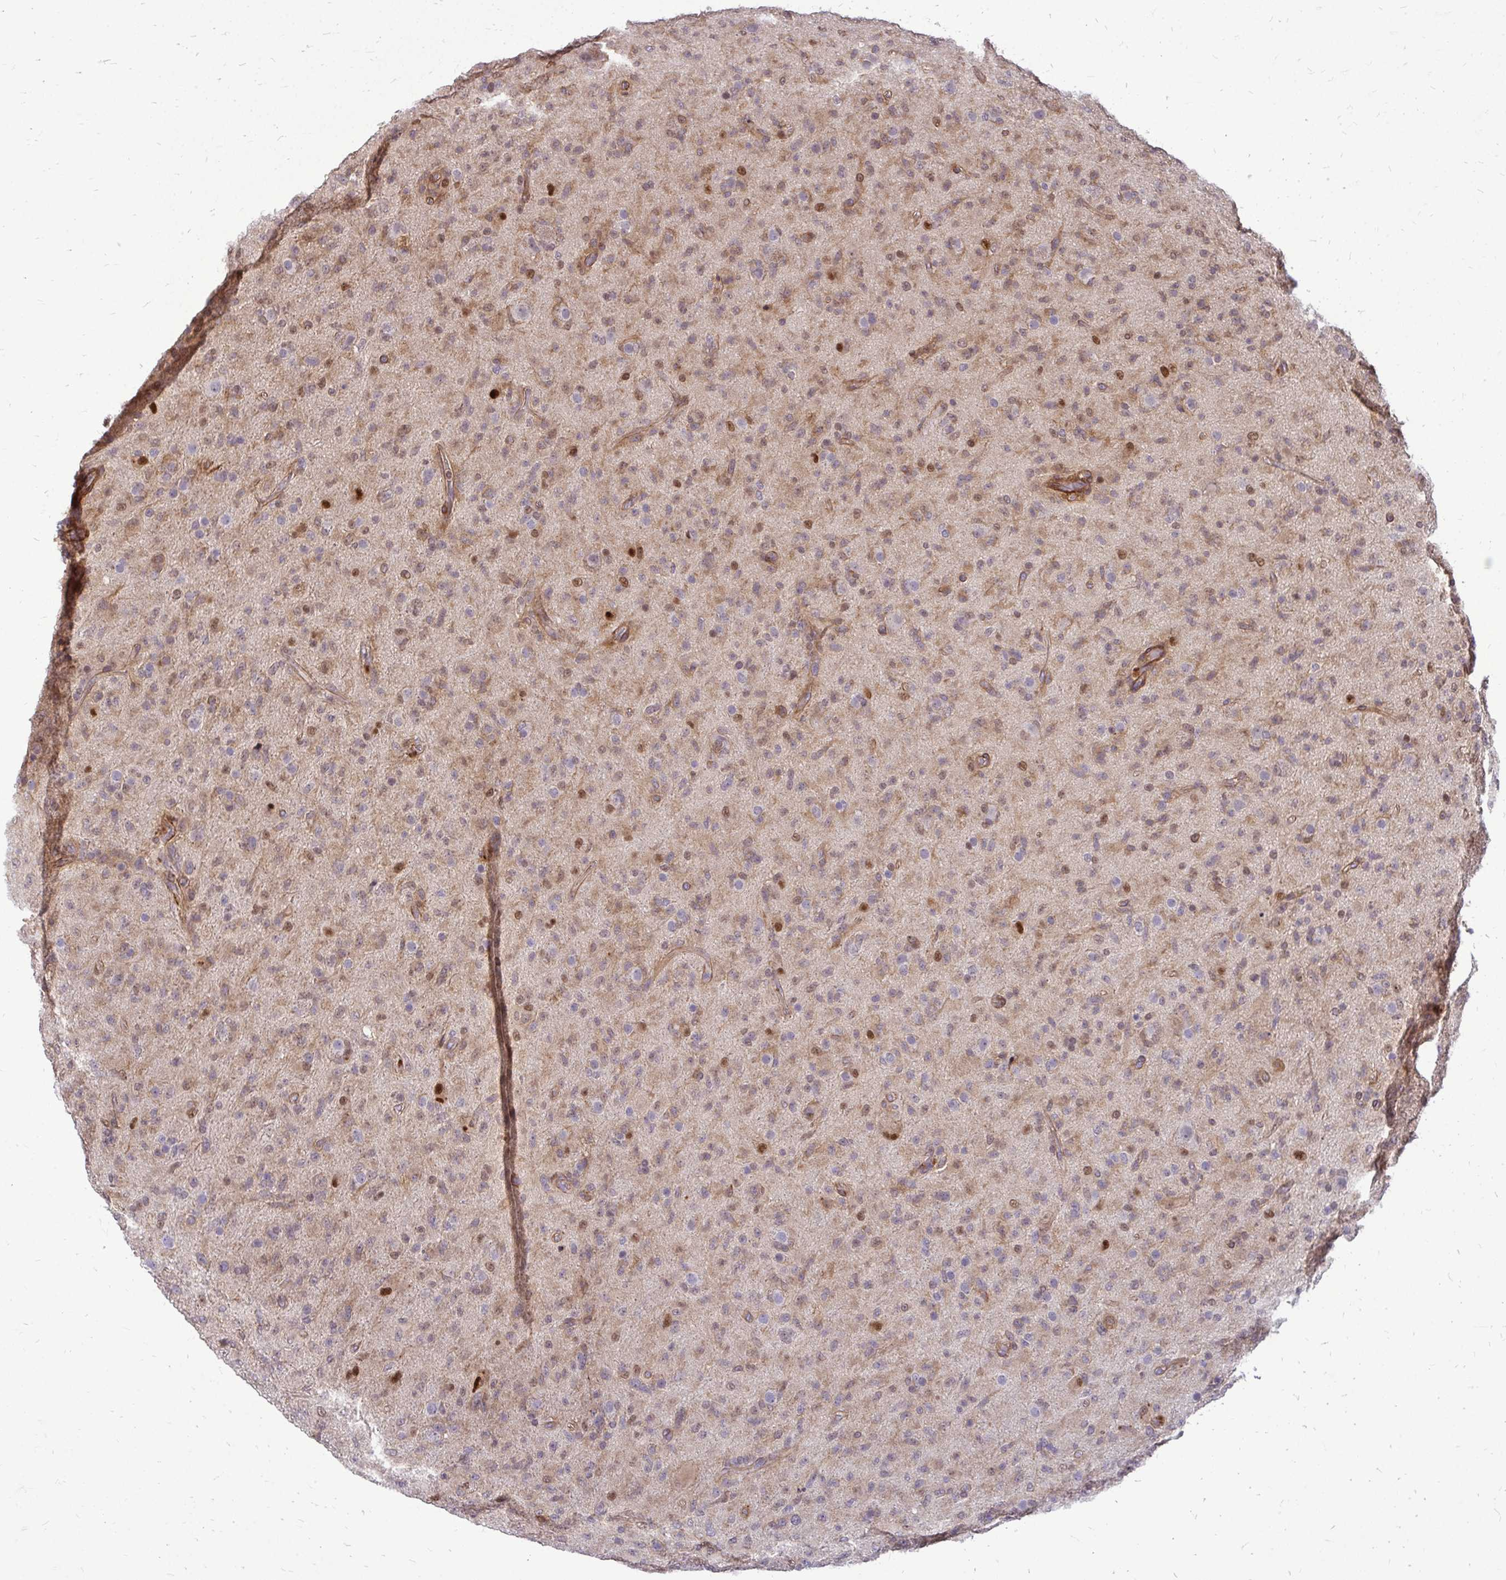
{"staining": {"intensity": "weak", "quantity": "25%-75%", "location": "cytoplasmic/membranous"}, "tissue": "glioma", "cell_type": "Tumor cells", "image_type": "cancer", "snomed": [{"axis": "morphology", "description": "Glioma, malignant, Low grade"}, {"axis": "topography", "description": "Brain"}], "caption": "Approximately 25%-75% of tumor cells in malignant low-grade glioma demonstrate weak cytoplasmic/membranous protein positivity as visualized by brown immunohistochemical staining.", "gene": "TRIP6", "patient": {"sex": "male", "age": 65}}